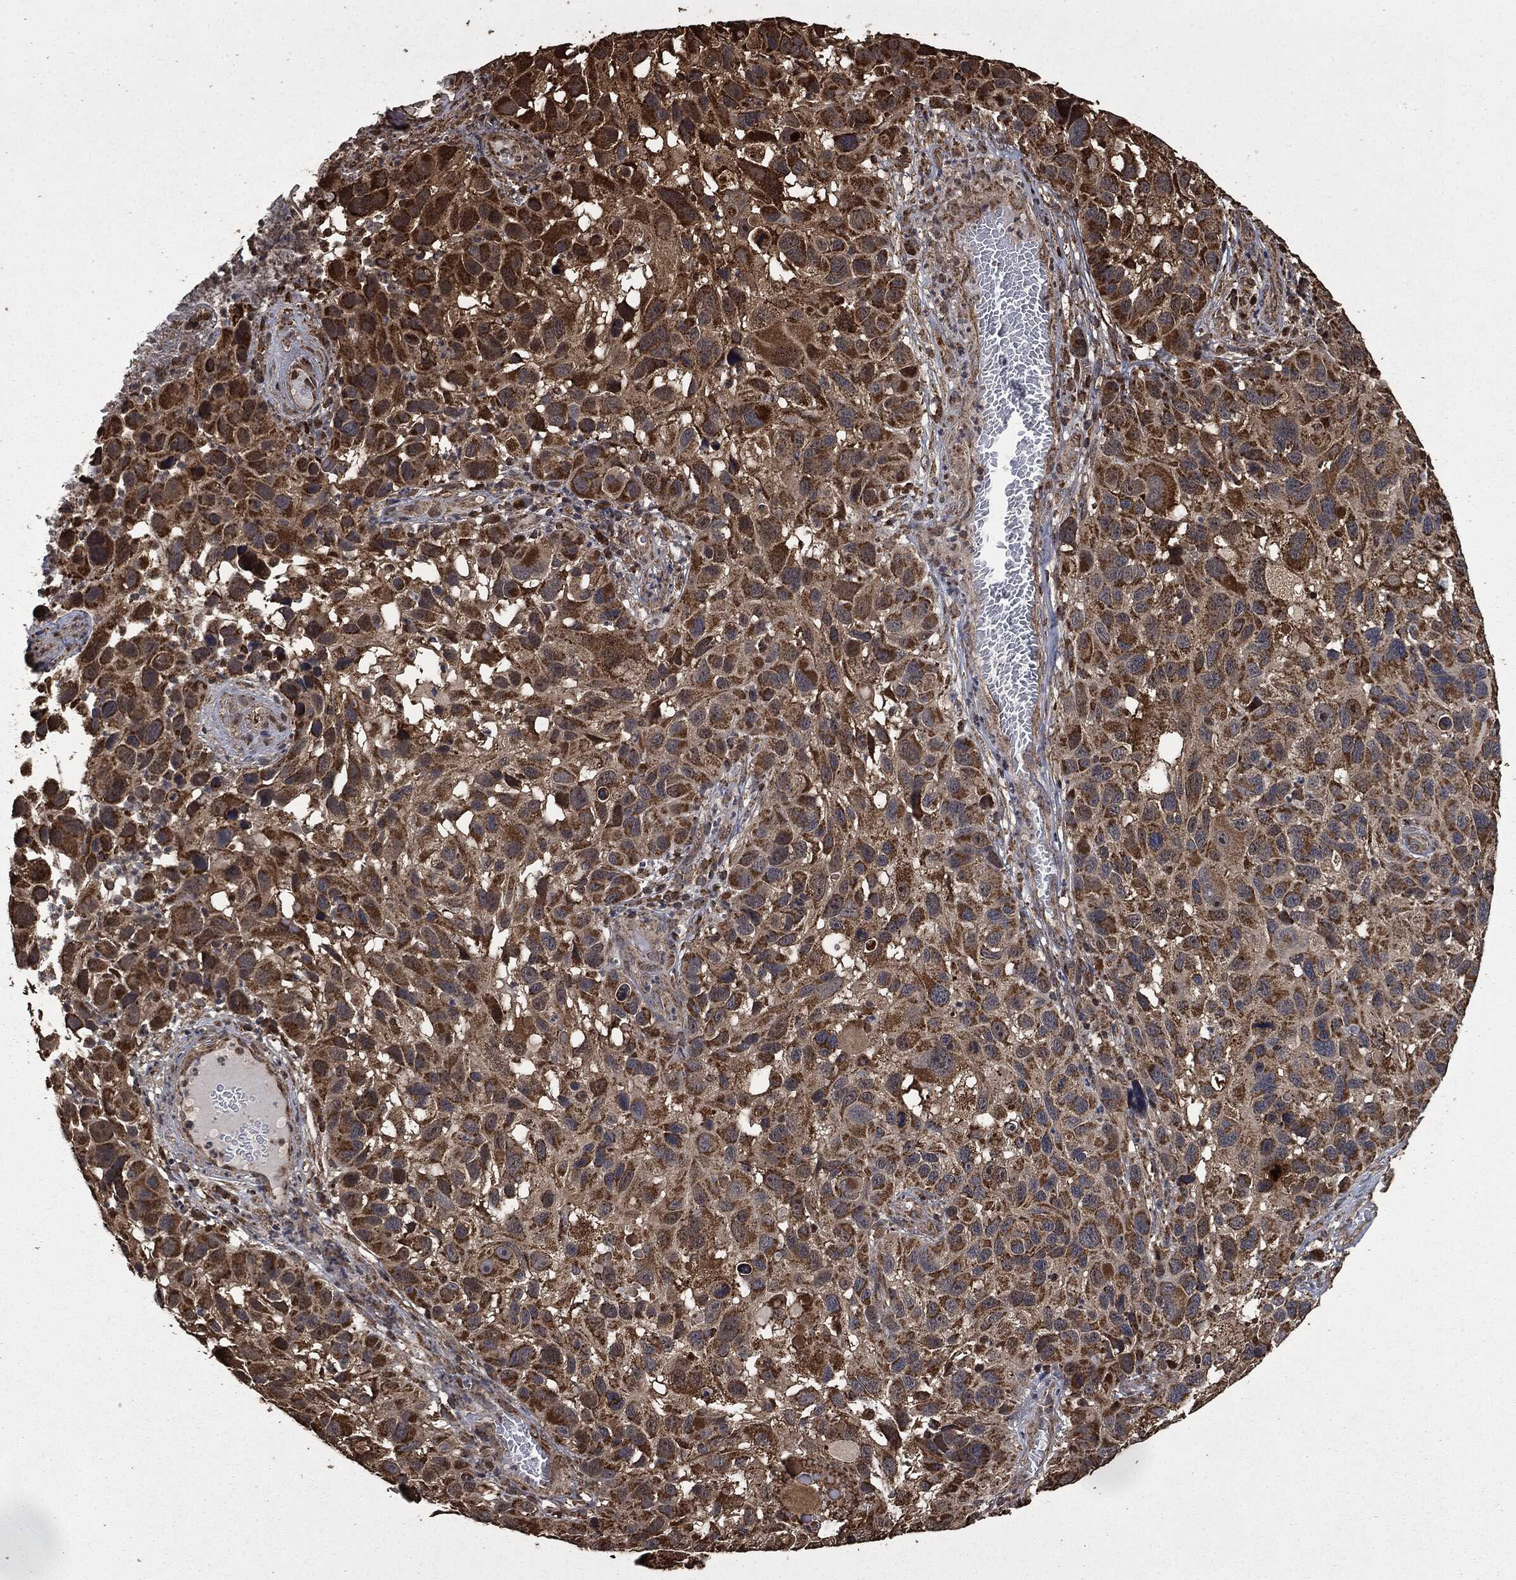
{"staining": {"intensity": "strong", "quantity": ">75%", "location": "cytoplasmic/membranous"}, "tissue": "melanoma", "cell_type": "Tumor cells", "image_type": "cancer", "snomed": [{"axis": "morphology", "description": "Malignant melanoma, NOS"}, {"axis": "topography", "description": "Skin"}], "caption": "Human malignant melanoma stained with a protein marker reveals strong staining in tumor cells.", "gene": "LIG3", "patient": {"sex": "male", "age": 53}}